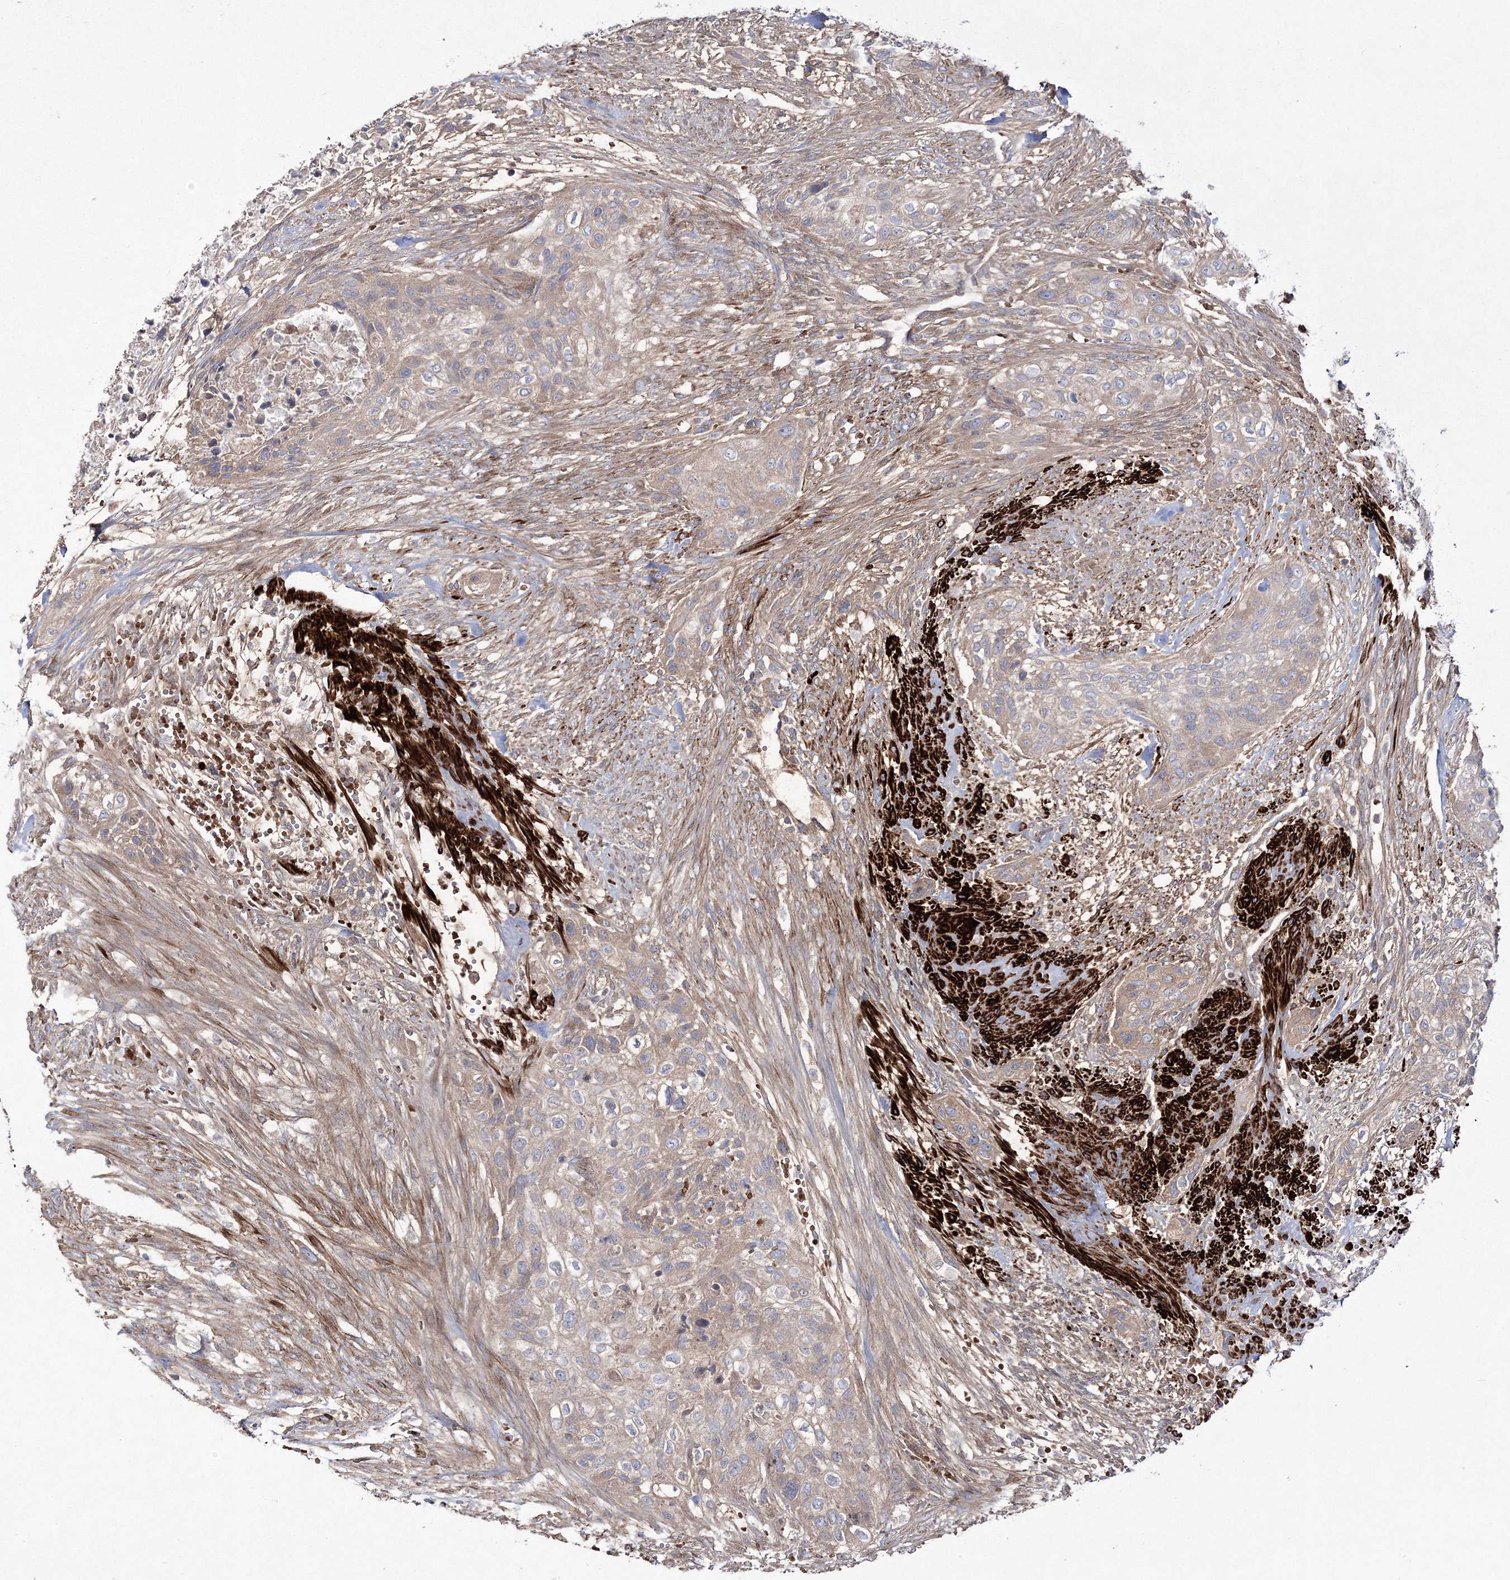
{"staining": {"intensity": "weak", "quantity": "<25%", "location": "cytoplasmic/membranous"}, "tissue": "urothelial cancer", "cell_type": "Tumor cells", "image_type": "cancer", "snomed": [{"axis": "morphology", "description": "Urothelial carcinoma, High grade"}, {"axis": "topography", "description": "Urinary bladder"}], "caption": "High magnification brightfield microscopy of urothelial cancer stained with DAB (brown) and counterstained with hematoxylin (blue): tumor cells show no significant positivity.", "gene": "ZSWIM6", "patient": {"sex": "male", "age": 35}}